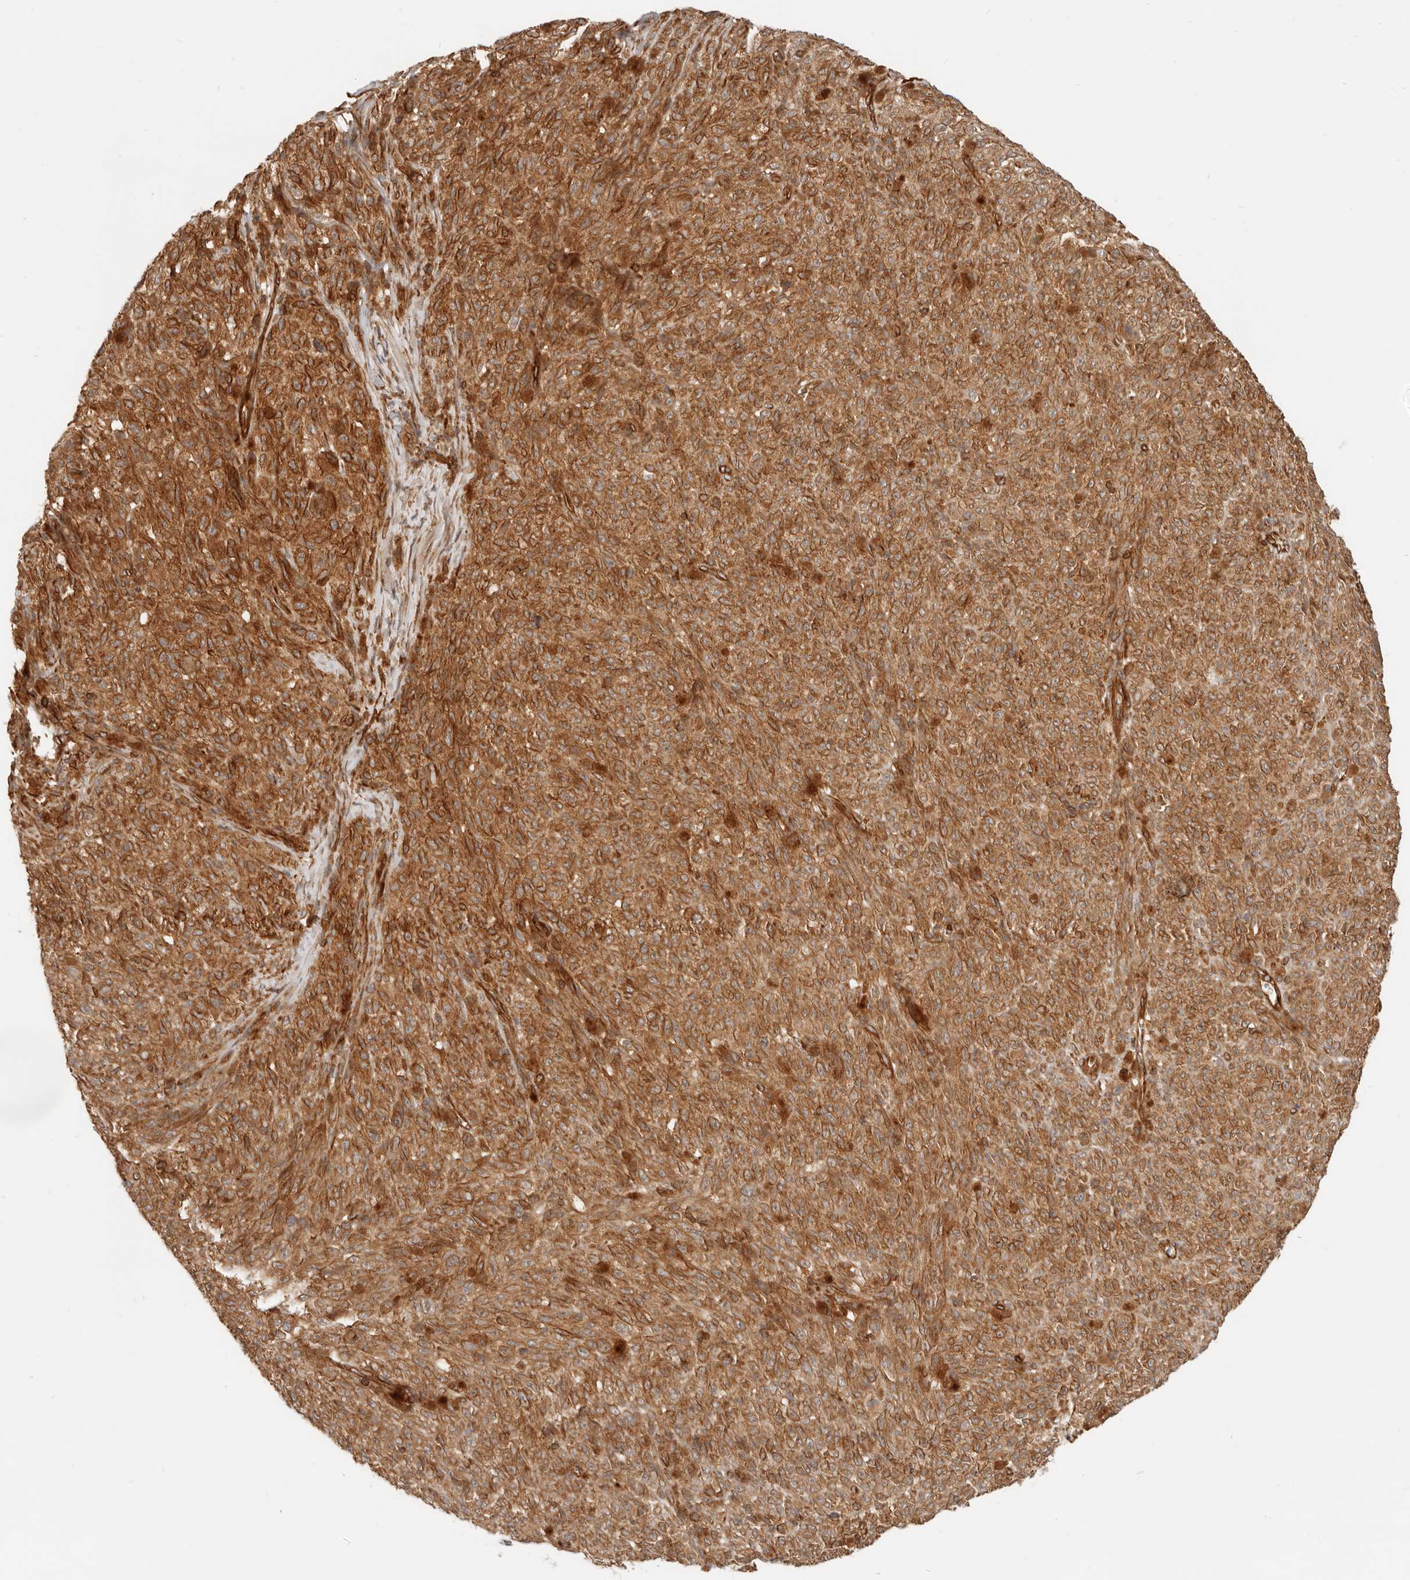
{"staining": {"intensity": "strong", "quantity": ">75%", "location": "cytoplasmic/membranous"}, "tissue": "melanoma", "cell_type": "Tumor cells", "image_type": "cancer", "snomed": [{"axis": "morphology", "description": "Malignant melanoma, NOS"}, {"axis": "topography", "description": "Skin"}], "caption": "This micrograph exhibits malignant melanoma stained with immunohistochemistry (IHC) to label a protein in brown. The cytoplasmic/membranous of tumor cells show strong positivity for the protein. Nuclei are counter-stained blue.", "gene": "UFSP1", "patient": {"sex": "female", "age": 82}}